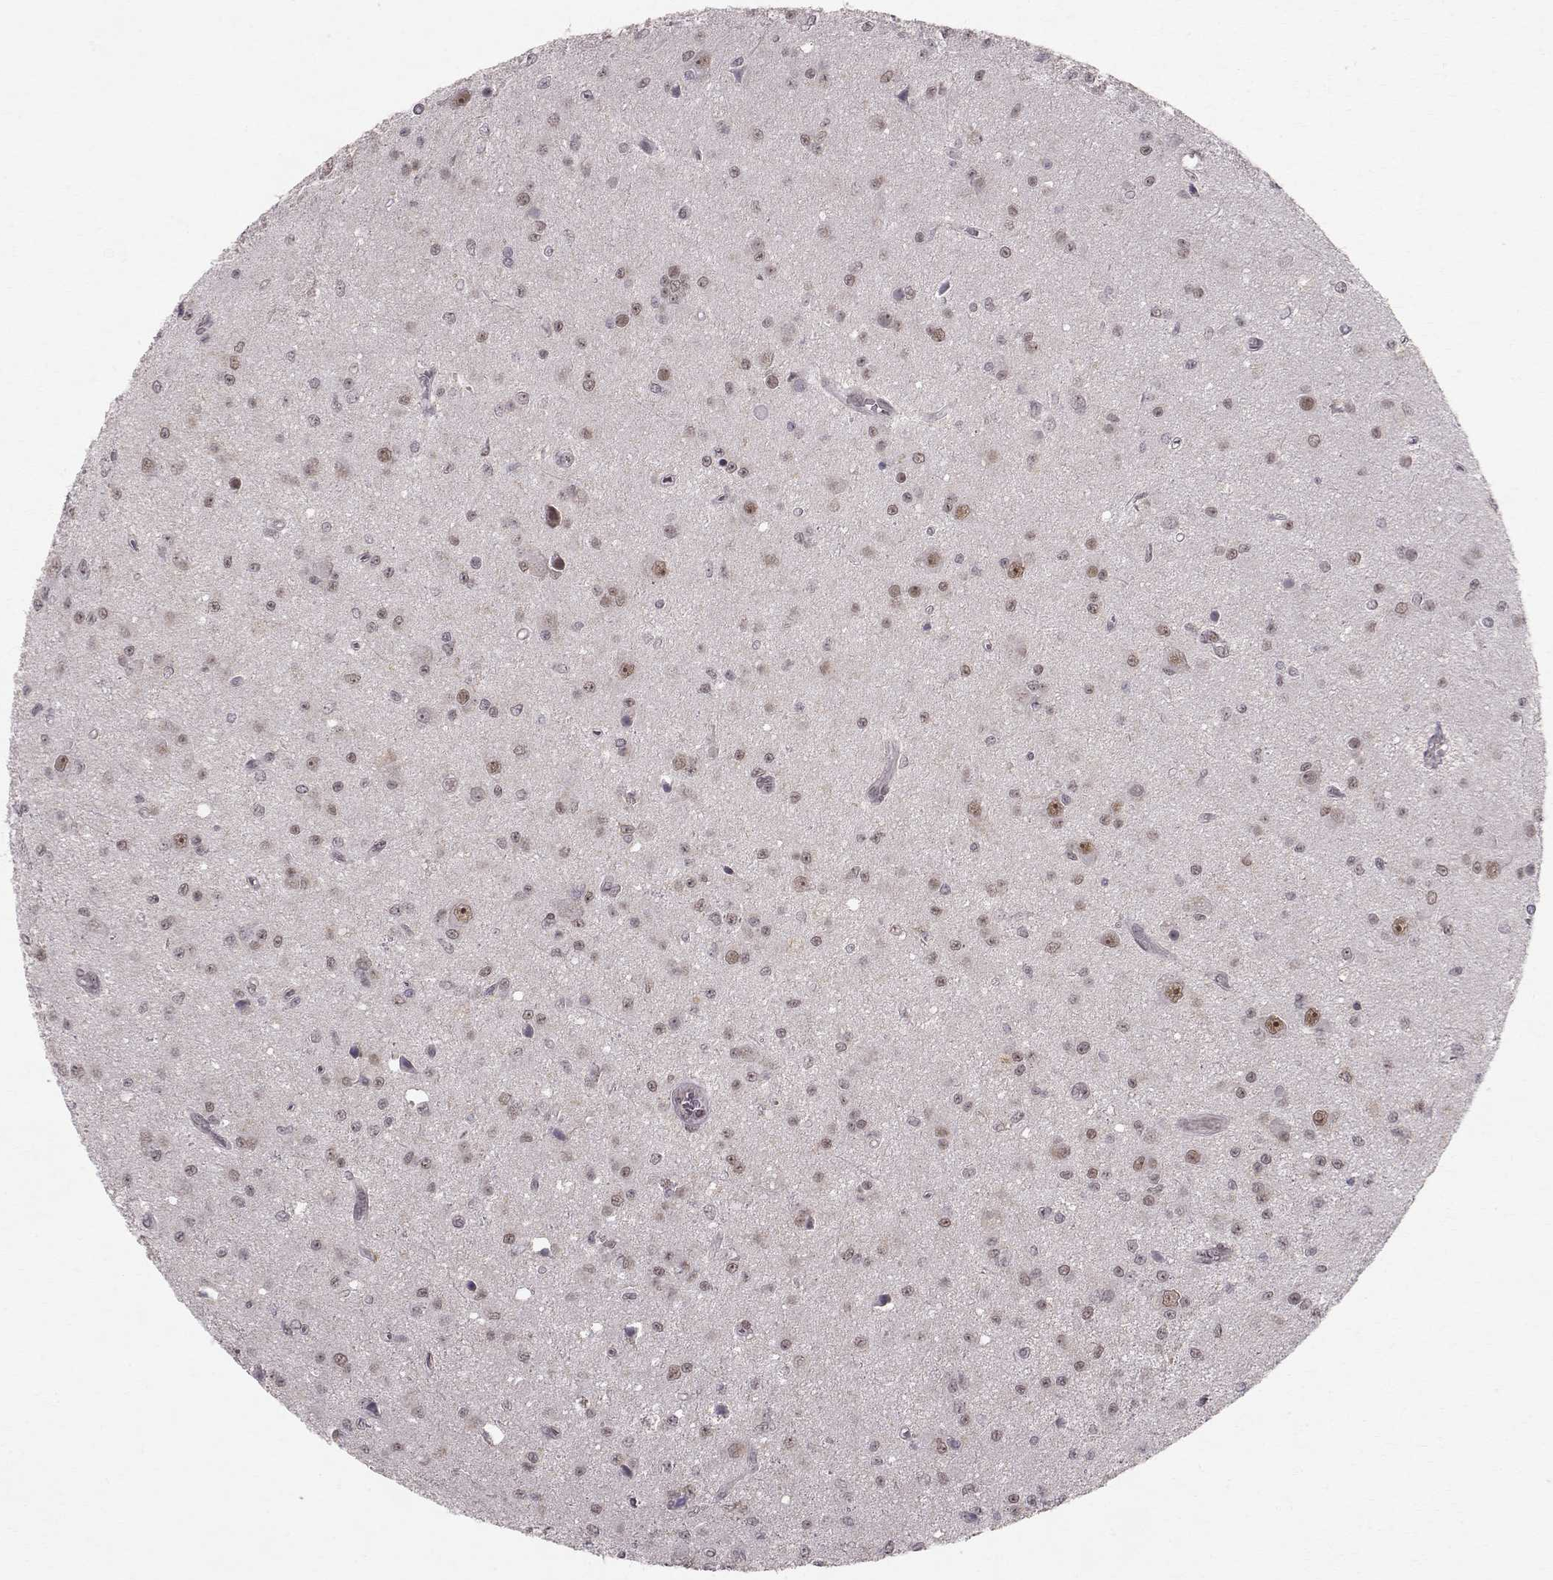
{"staining": {"intensity": "weak", "quantity": "<25%", "location": "cytoplasmic/membranous"}, "tissue": "glioma", "cell_type": "Tumor cells", "image_type": "cancer", "snomed": [{"axis": "morphology", "description": "Glioma, malignant, Low grade"}, {"axis": "topography", "description": "Brain"}], "caption": "Human malignant low-grade glioma stained for a protein using immunohistochemistry reveals no positivity in tumor cells.", "gene": "RPP38", "patient": {"sex": "female", "age": 45}}